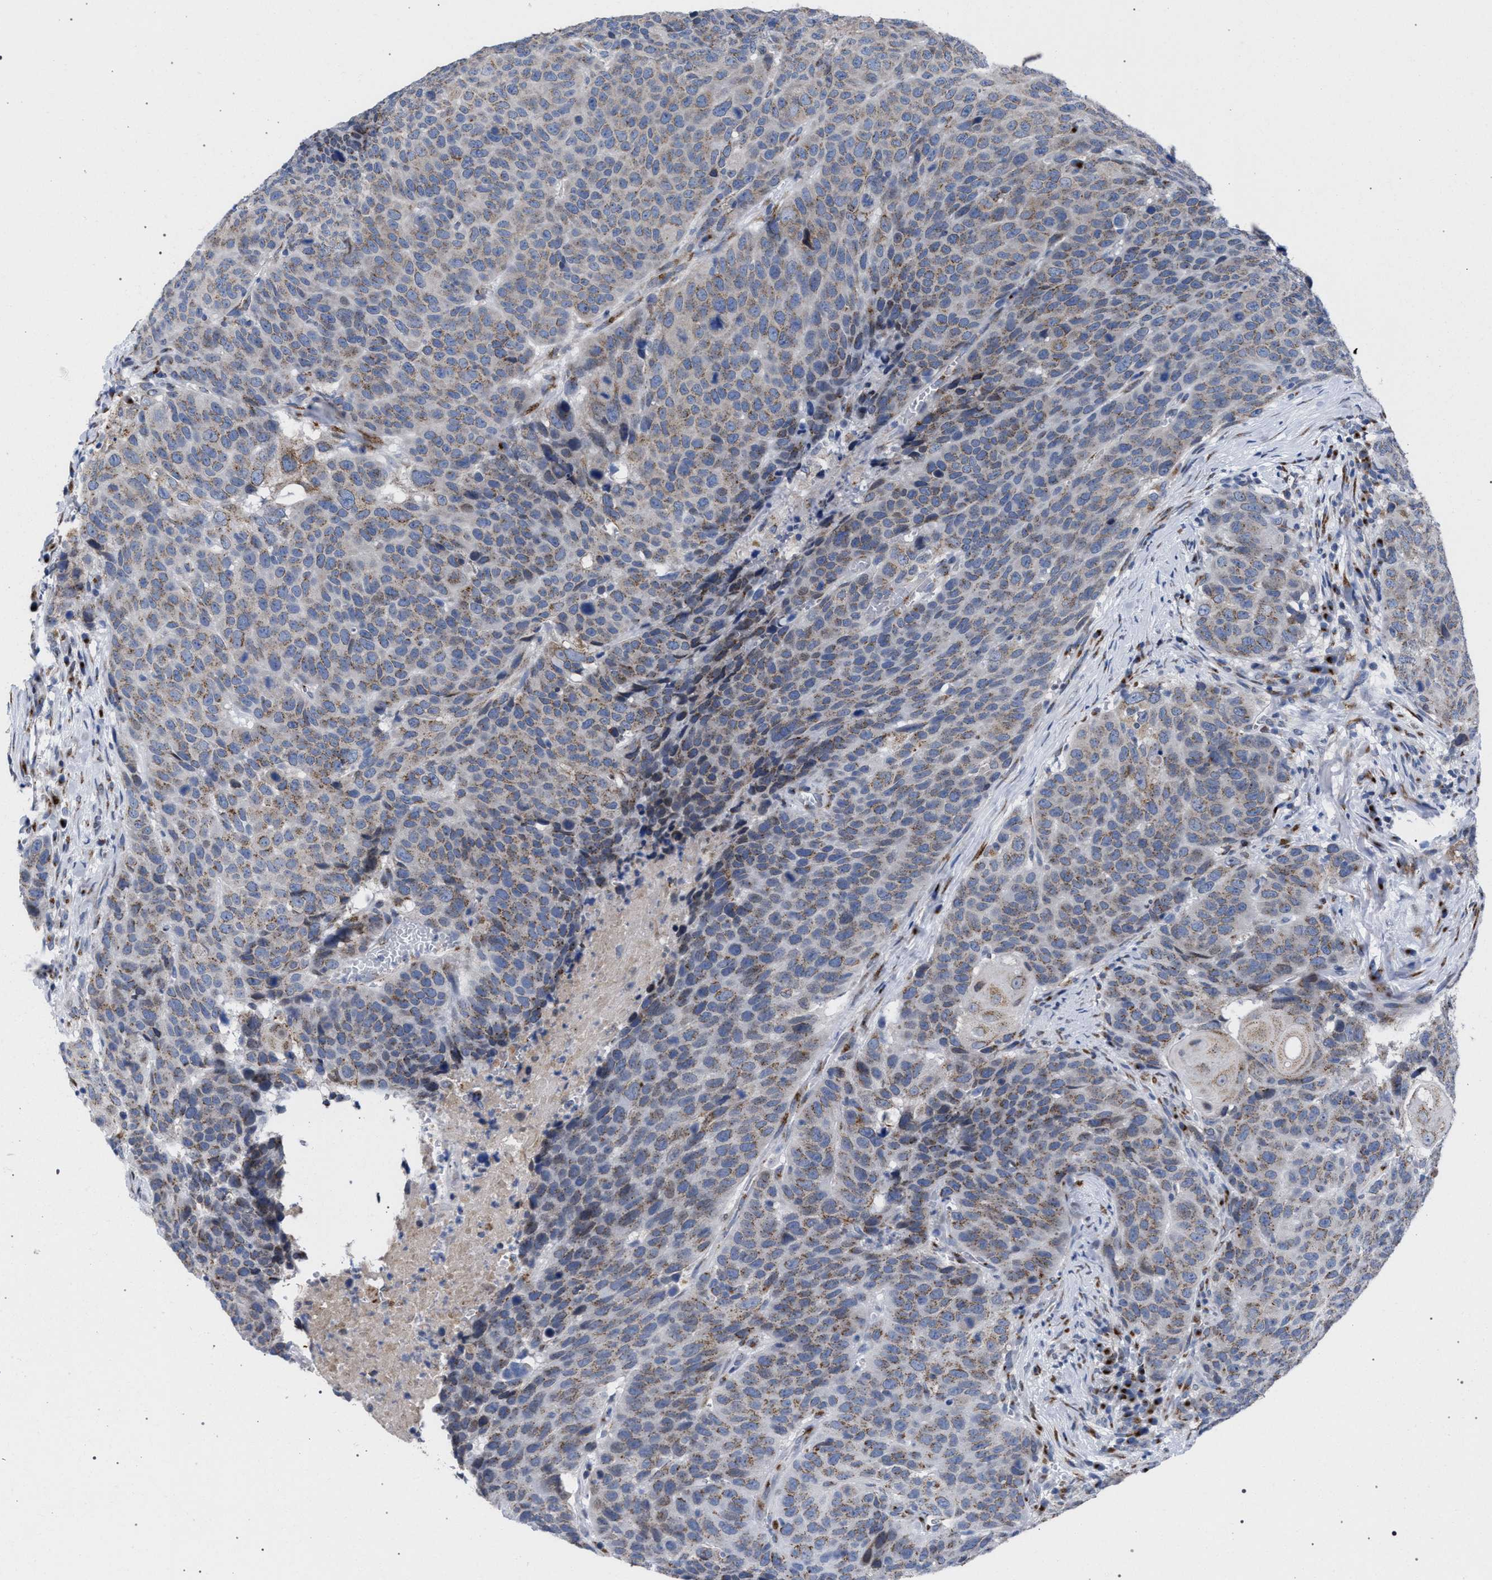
{"staining": {"intensity": "weak", "quantity": "25%-75%", "location": "cytoplasmic/membranous"}, "tissue": "head and neck cancer", "cell_type": "Tumor cells", "image_type": "cancer", "snomed": [{"axis": "morphology", "description": "Squamous cell carcinoma, NOS"}, {"axis": "topography", "description": "Head-Neck"}], "caption": "The immunohistochemical stain shows weak cytoplasmic/membranous expression in tumor cells of head and neck cancer (squamous cell carcinoma) tissue. (DAB = brown stain, brightfield microscopy at high magnification).", "gene": "GOLGA2", "patient": {"sex": "male", "age": 66}}